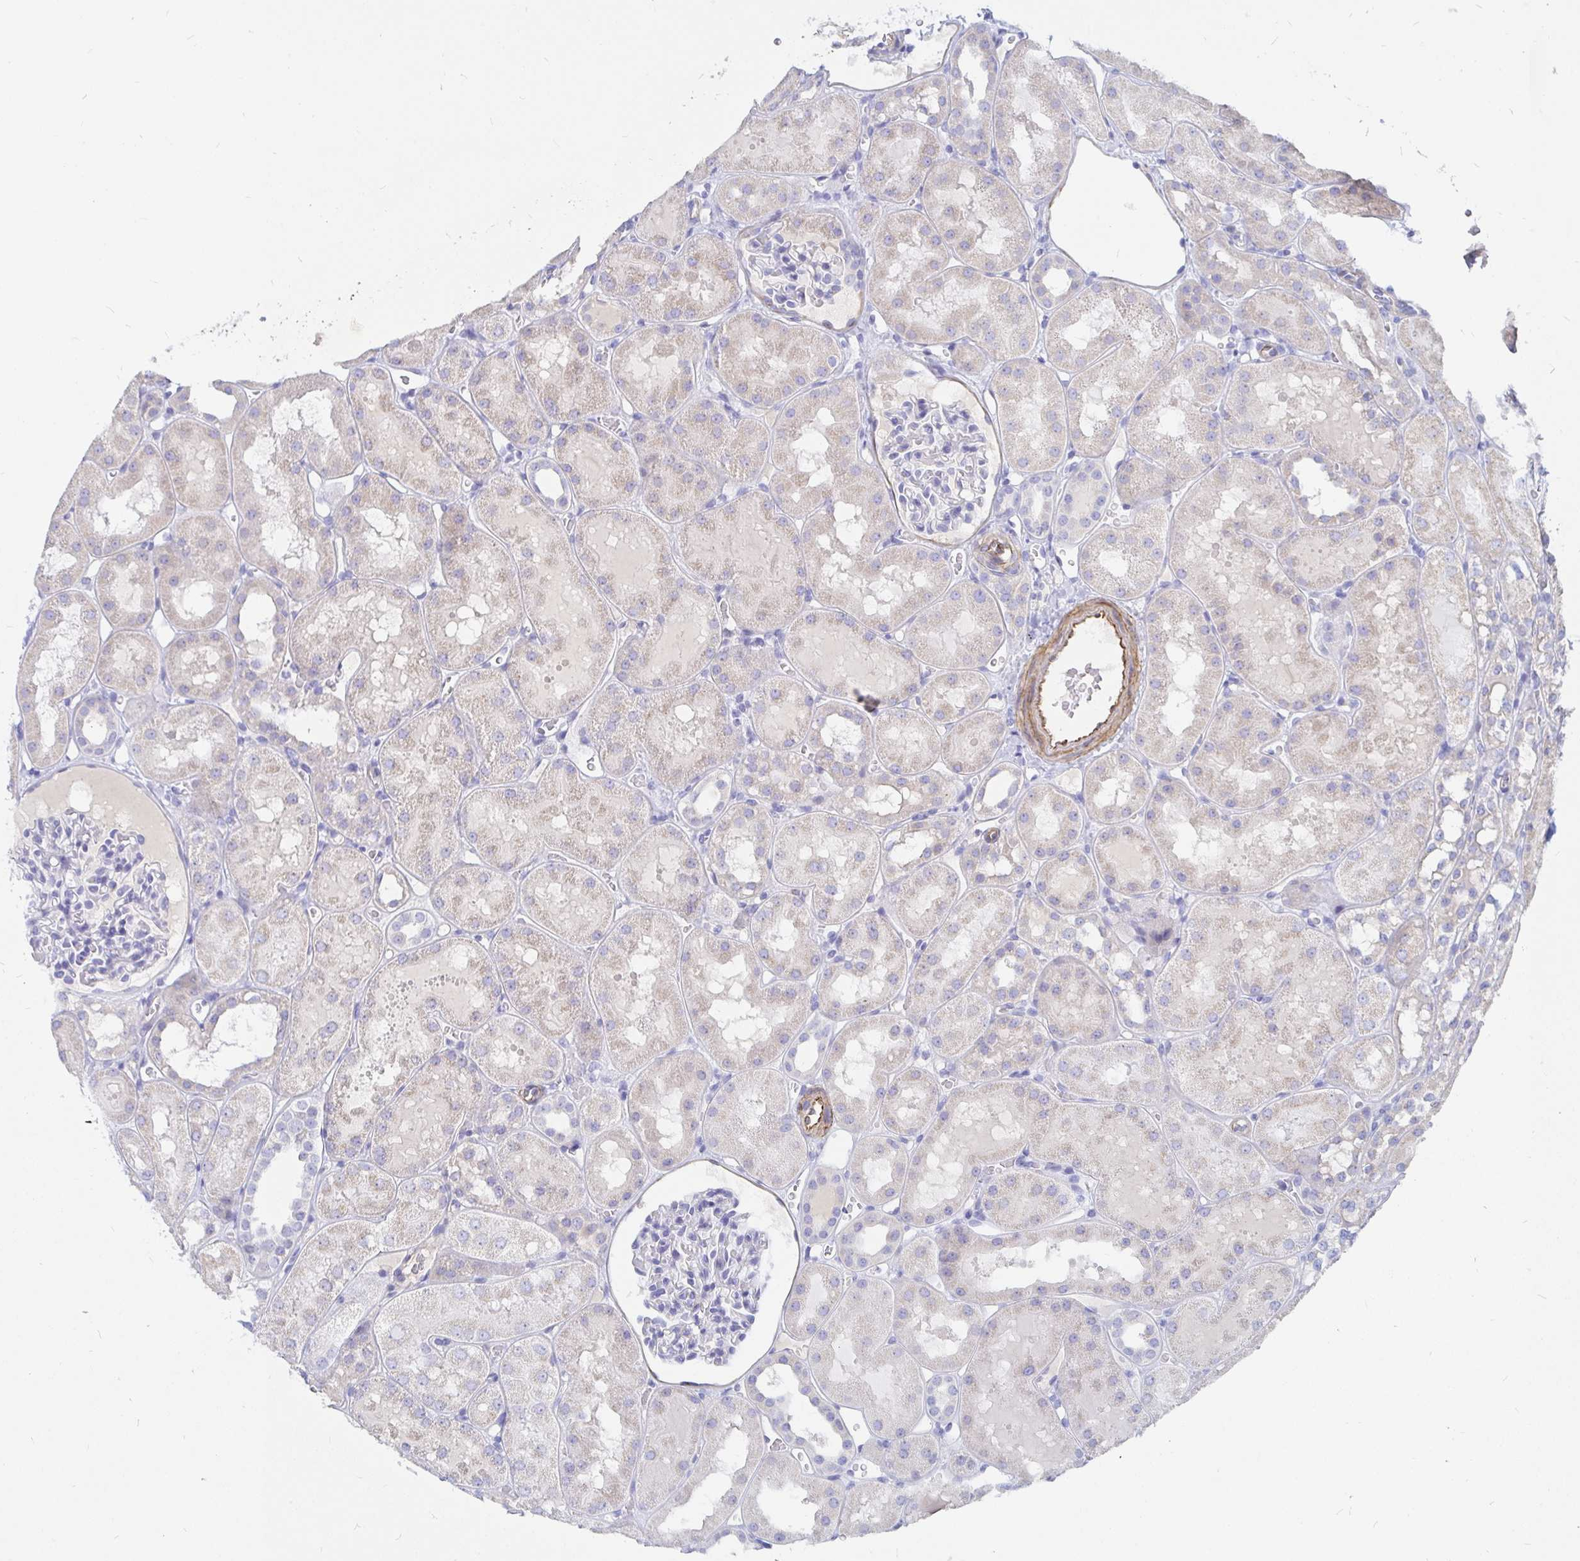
{"staining": {"intensity": "negative", "quantity": "none", "location": "none"}, "tissue": "kidney", "cell_type": "Cells in glomeruli", "image_type": "normal", "snomed": [{"axis": "morphology", "description": "Normal tissue, NOS"}, {"axis": "topography", "description": "Kidney"}, {"axis": "topography", "description": "Urinary bladder"}], "caption": "High magnification brightfield microscopy of benign kidney stained with DAB (brown) and counterstained with hematoxylin (blue): cells in glomeruli show no significant staining.", "gene": "COX16", "patient": {"sex": "male", "age": 16}}